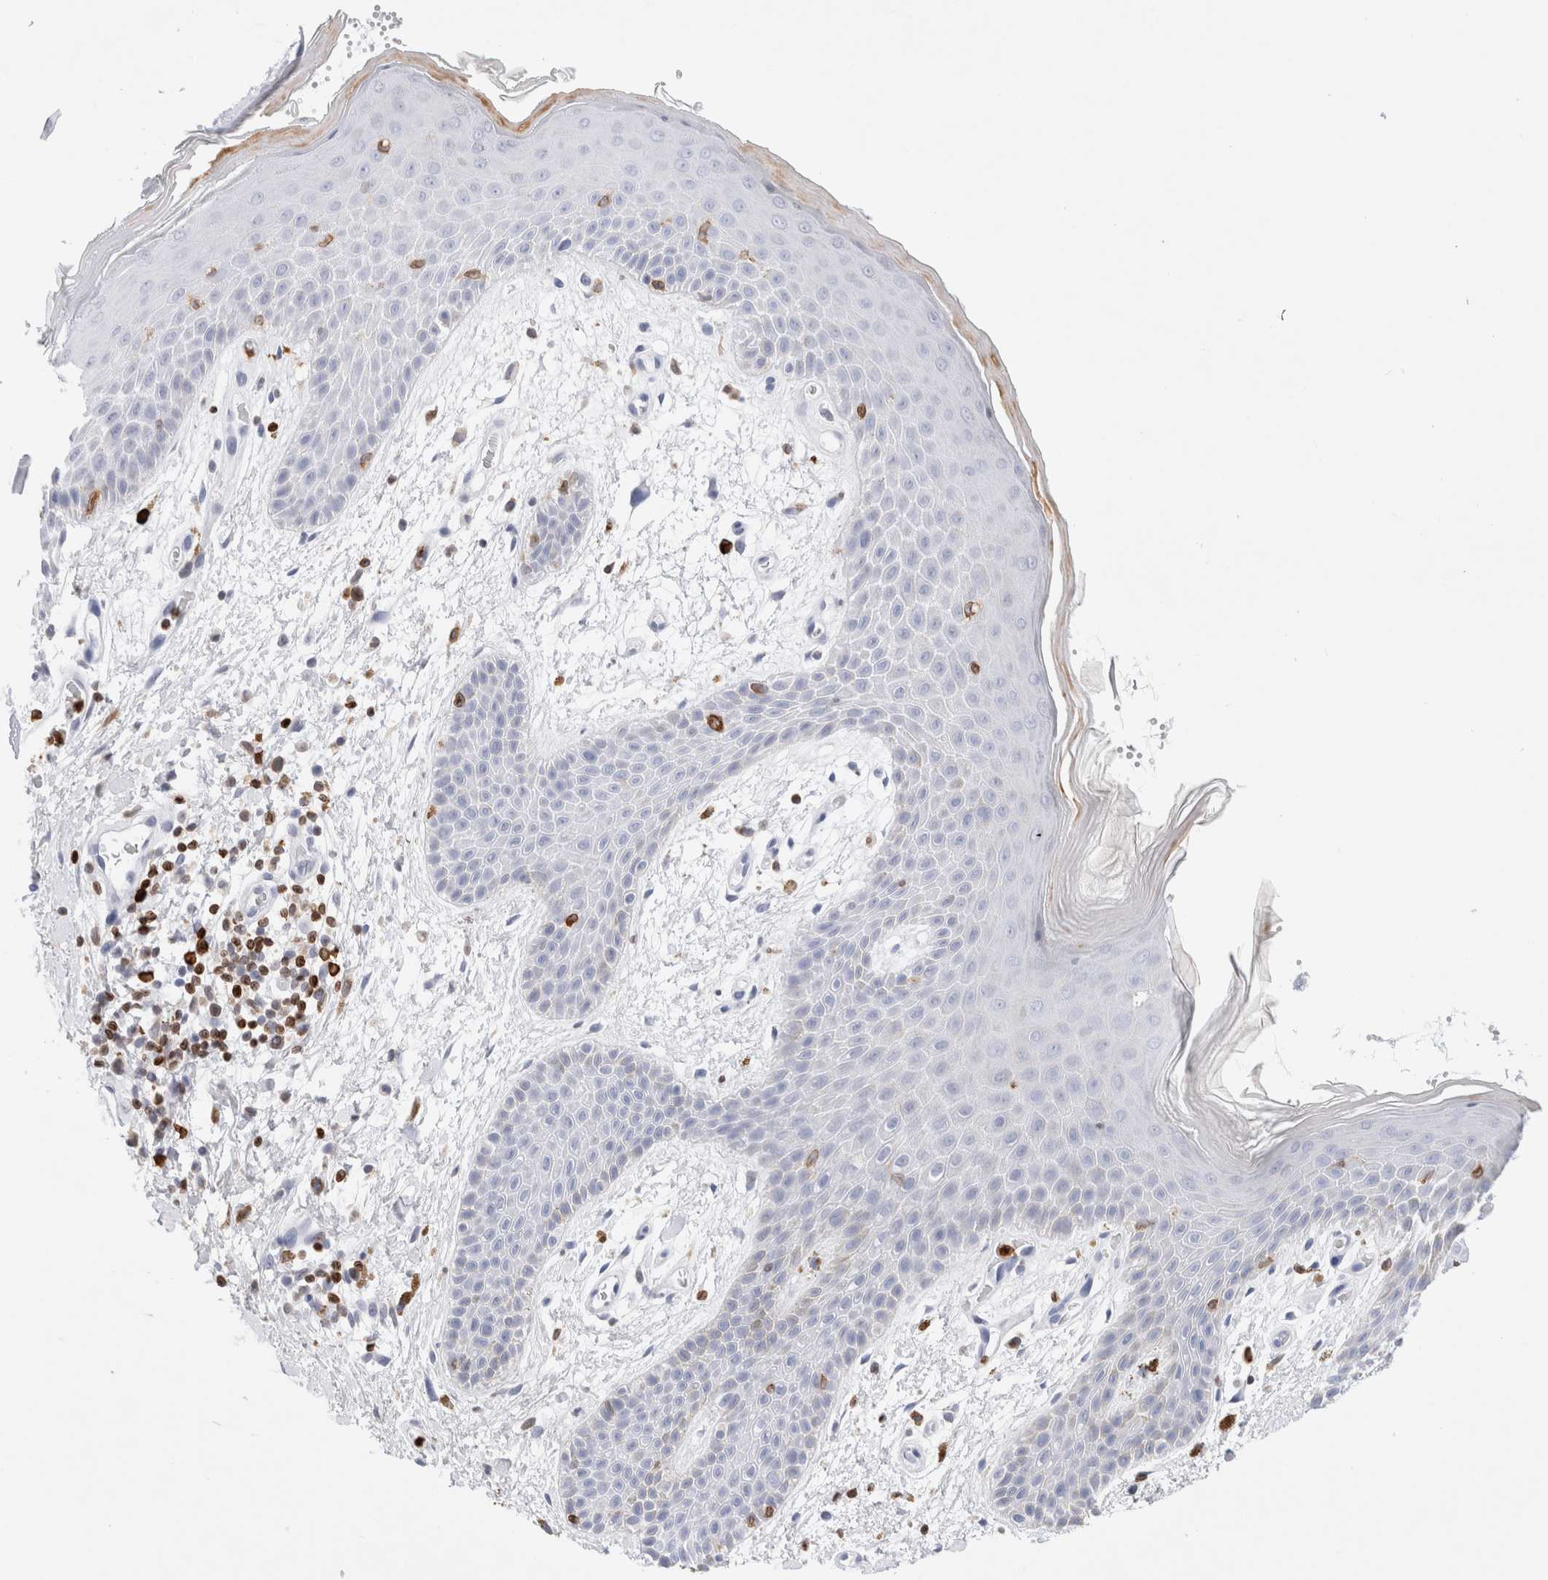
{"staining": {"intensity": "negative", "quantity": "none", "location": "none"}, "tissue": "skin", "cell_type": "Epidermal cells", "image_type": "normal", "snomed": [{"axis": "morphology", "description": "Normal tissue, NOS"}, {"axis": "topography", "description": "Anal"}], "caption": "This image is of normal skin stained with immunohistochemistry (IHC) to label a protein in brown with the nuclei are counter-stained blue. There is no expression in epidermal cells.", "gene": "ALOX5AP", "patient": {"sex": "male", "age": 74}}